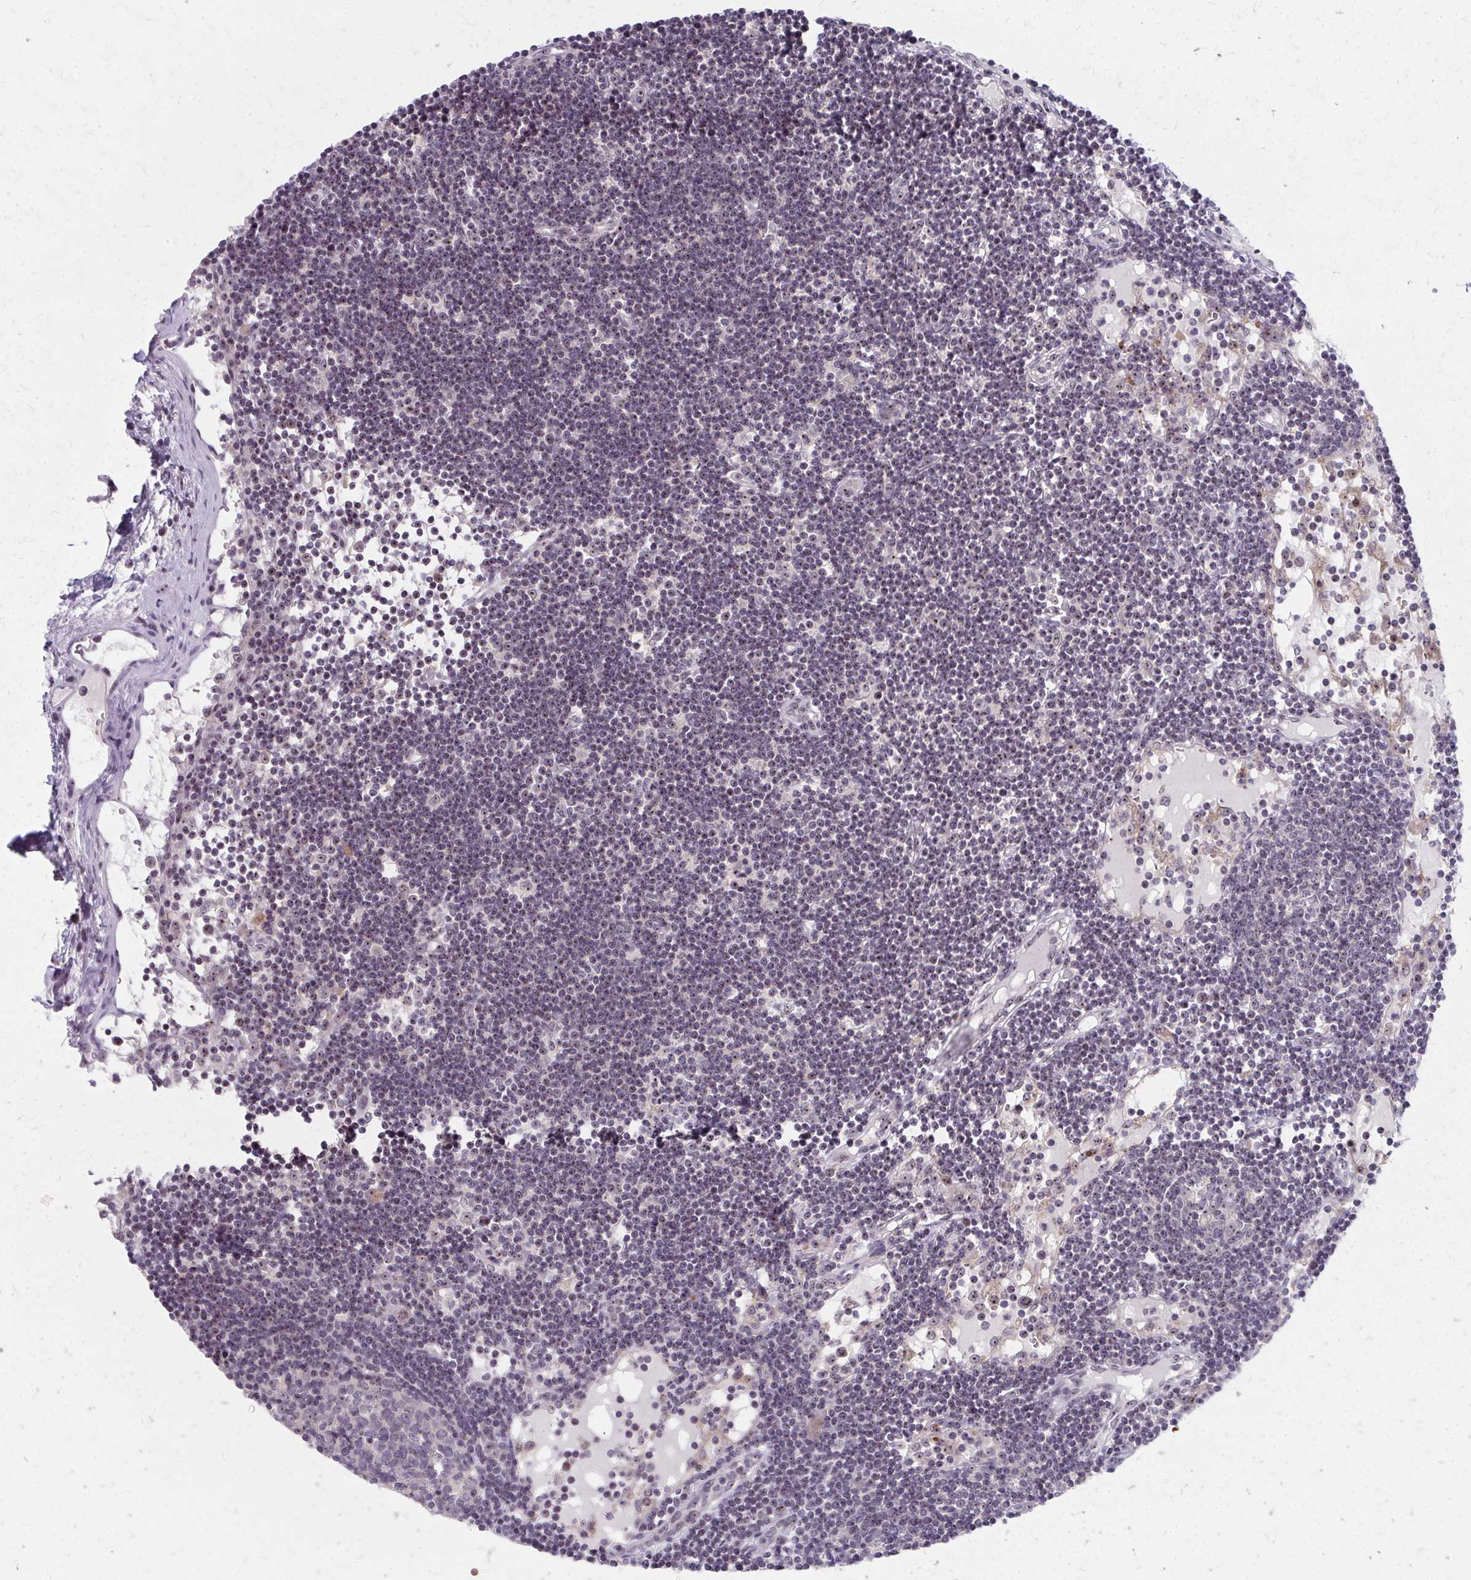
{"staining": {"intensity": "weak", "quantity": "<25%", "location": "nuclear"}, "tissue": "lymph node", "cell_type": "Germinal center cells", "image_type": "normal", "snomed": [{"axis": "morphology", "description": "Normal tissue, NOS"}, {"axis": "topography", "description": "Lymph node"}], "caption": "This is an IHC image of unremarkable lymph node. There is no positivity in germinal center cells.", "gene": "NUDT16", "patient": {"sex": "female", "age": 65}}